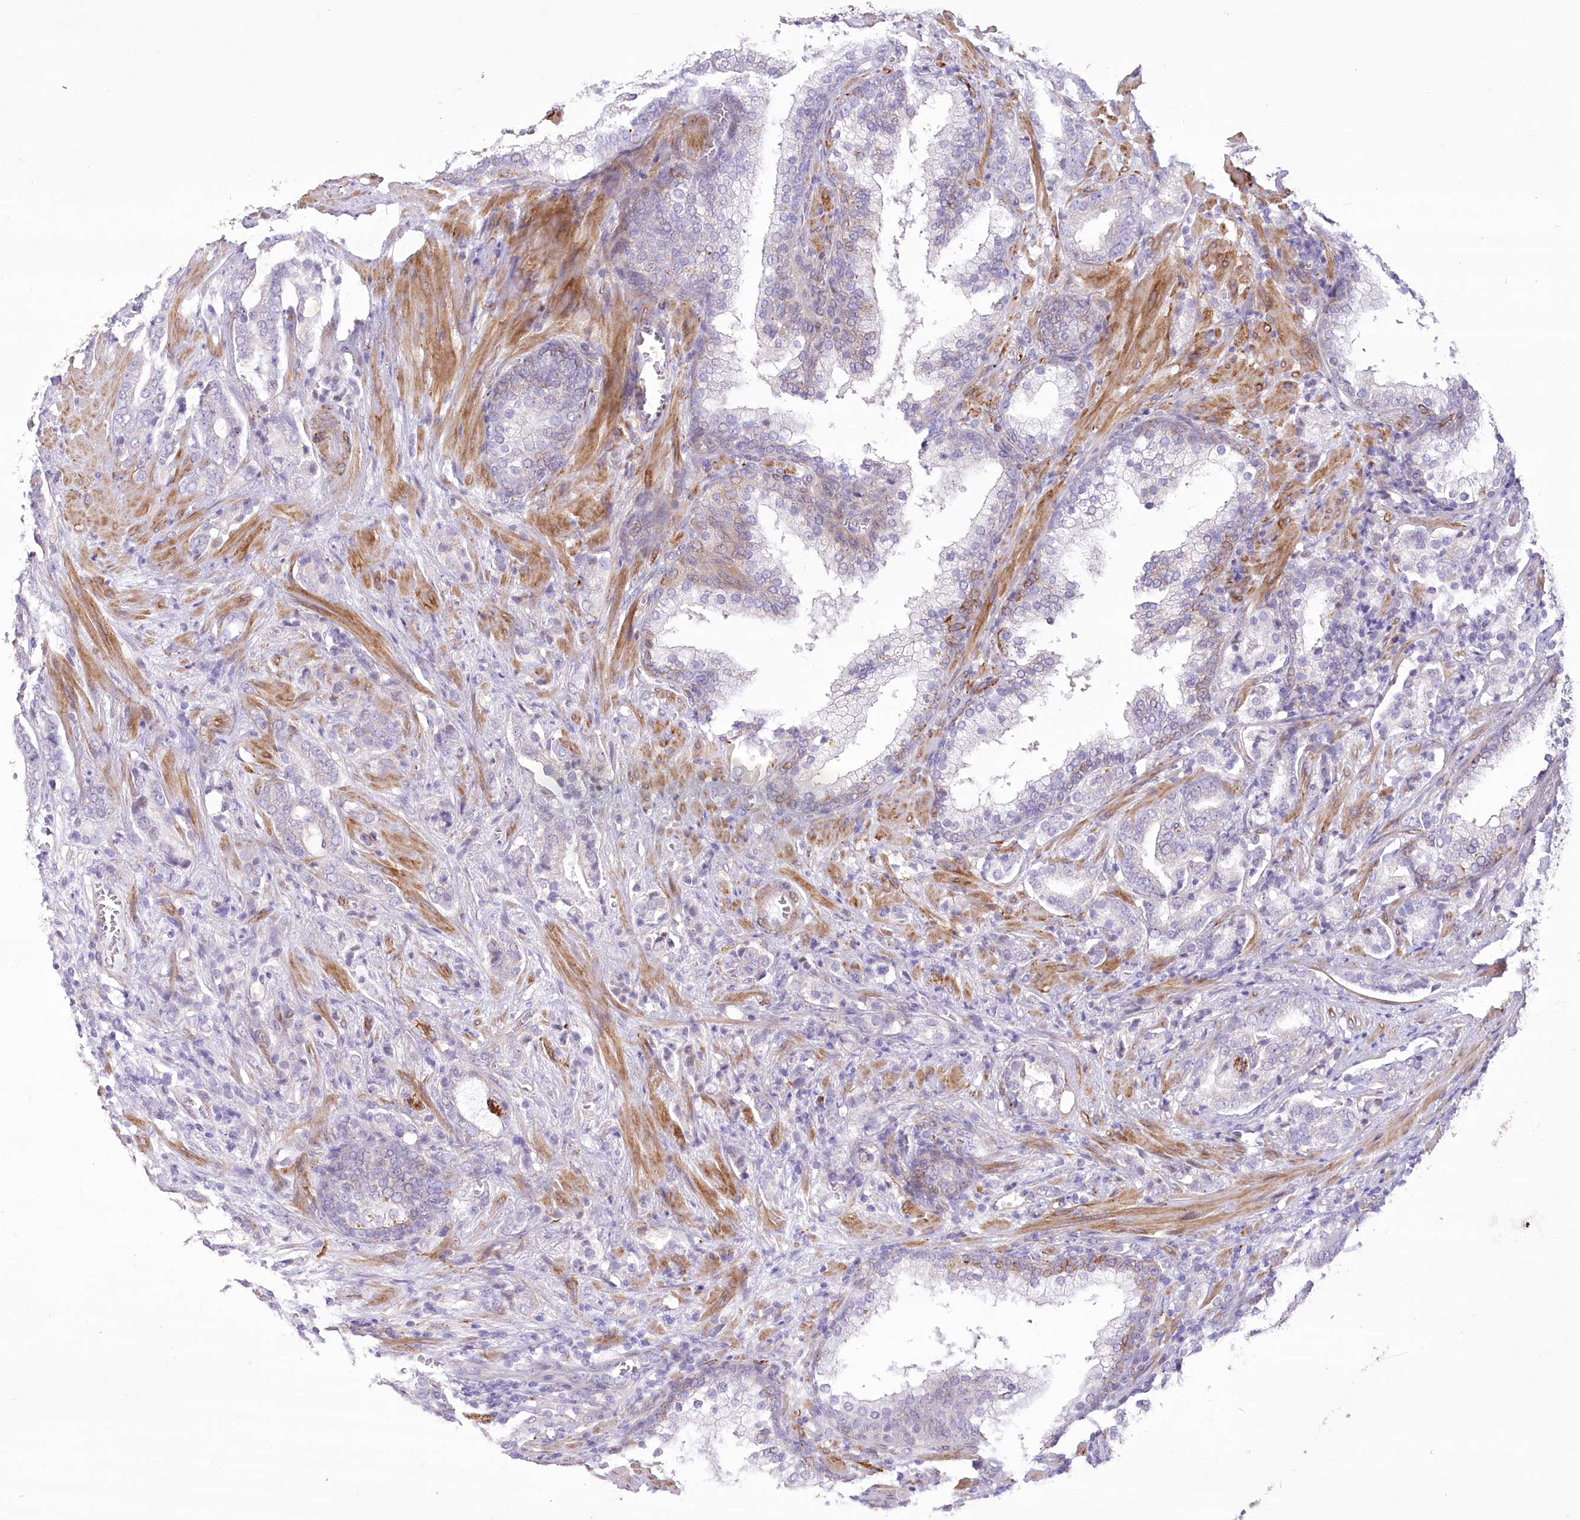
{"staining": {"intensity": "negative", "quantity": "none", "location": "none"}, "tissue": "prostate cancer", "cell_type": "Tumor cells", "image_type": "cancer", "snomed": [{"axis": "morphology", "description": "Adenocarcinoma, High grade"}, {"axis": "topography", "description": "Prostate"}], "caption": "A high-resolution image shows immunohistochemistry (IHC) staining of prostate cancer, which exhibits no significant staining in tumor cells.", "gene": "ANGPTL3", "patient": {"sex": "male", "age": 57}}